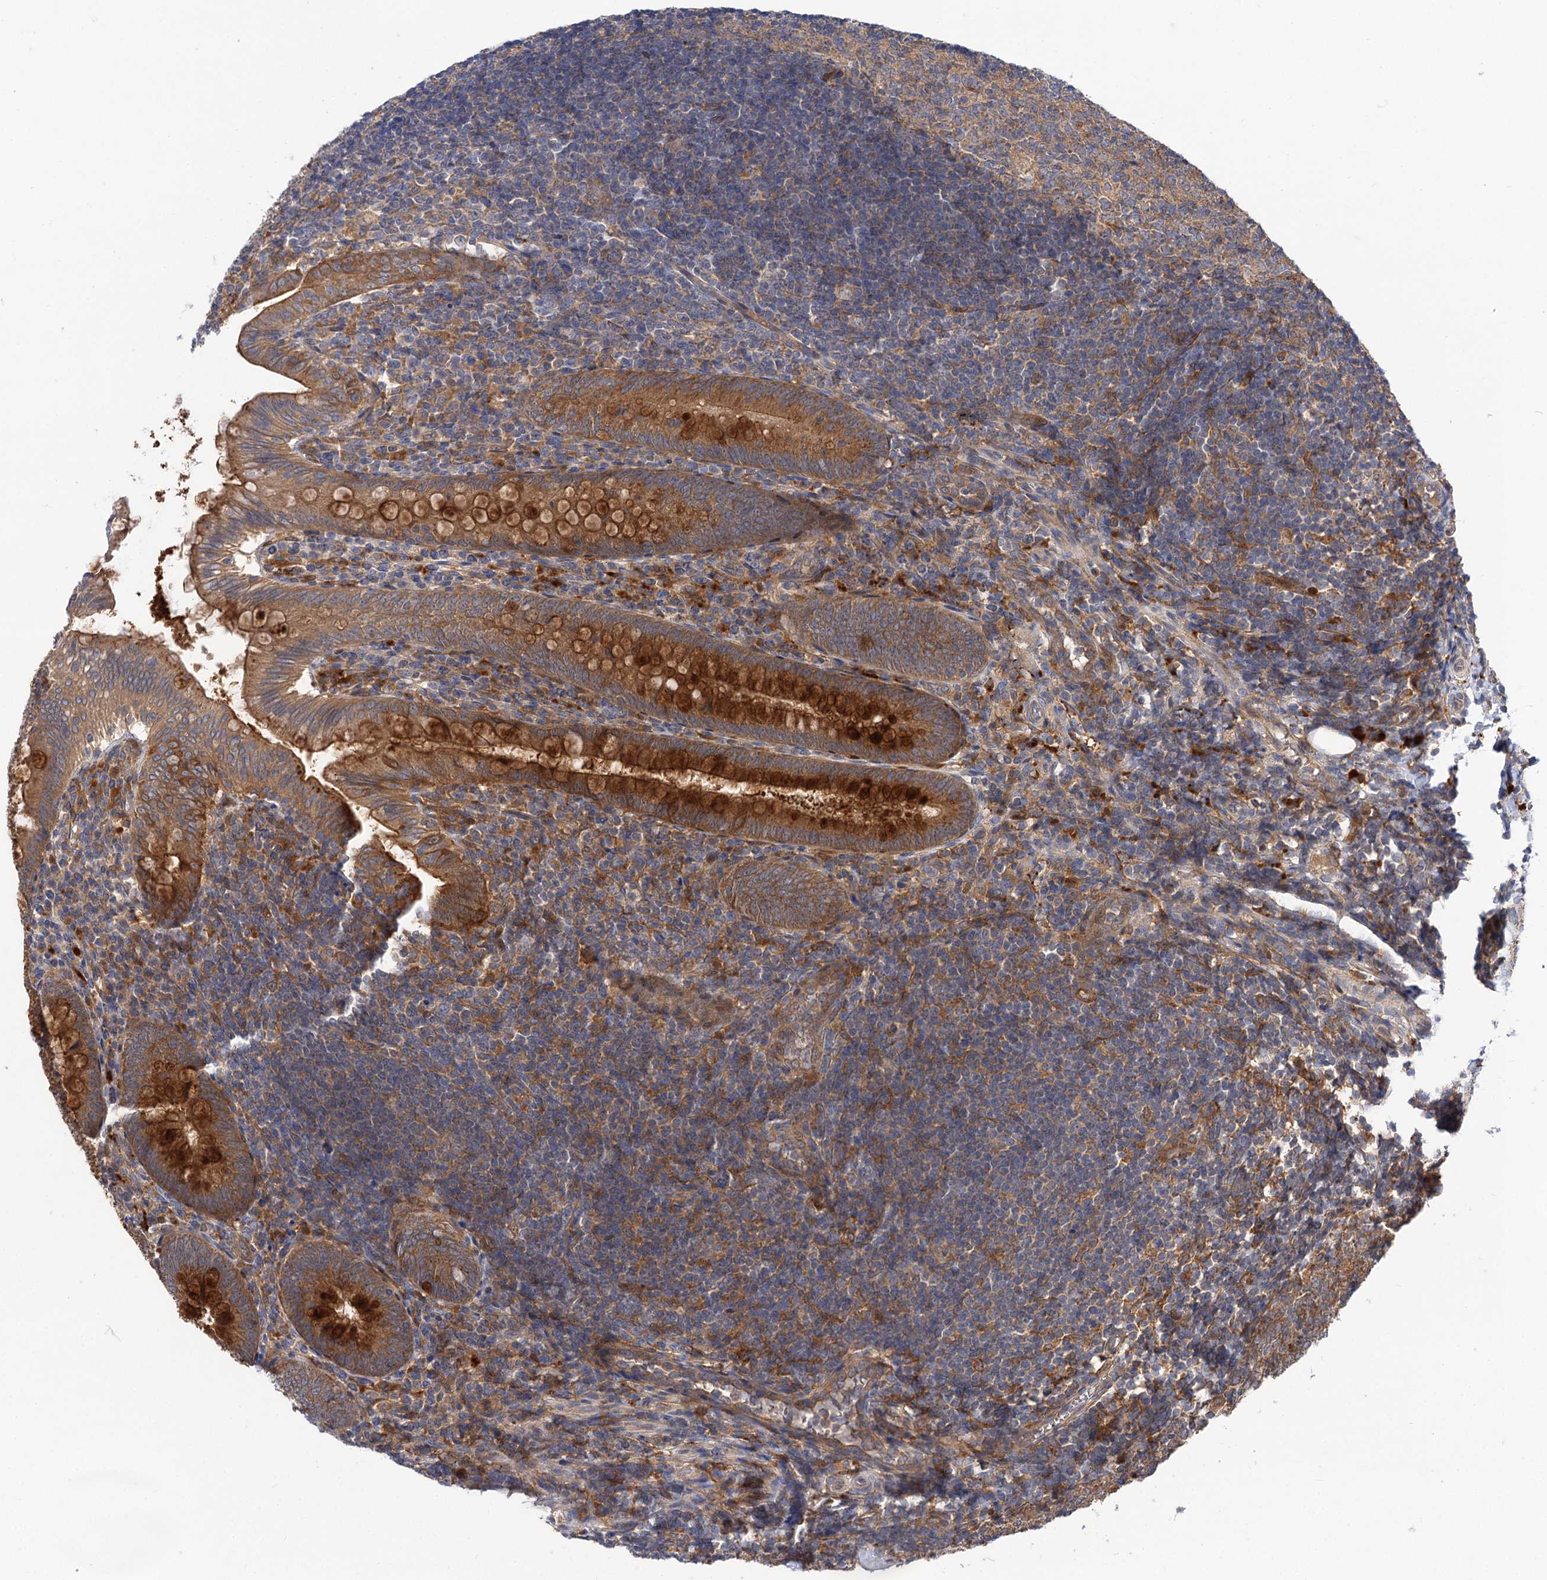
{"staining": {"intensity": "strong", "quantity": ">75%", "location": "cytoplasmic/membranous"}, "tissue": "appendix", "cell_type": "Glandular cells", "image_type": "normal", "snomed": [{"axis": "morphology", "description": "Normal tissue, NOS"}, {"axis": "topography", "description": "Appendix"}], "caption": "Benign appendix was stained to show a protein in brown. There is high levels of strong cytoplasmic/membranous expression in approximately >75% of glandular cells.", "gene": "PATL1", "patient": {"sex": "male", "age": 14}}